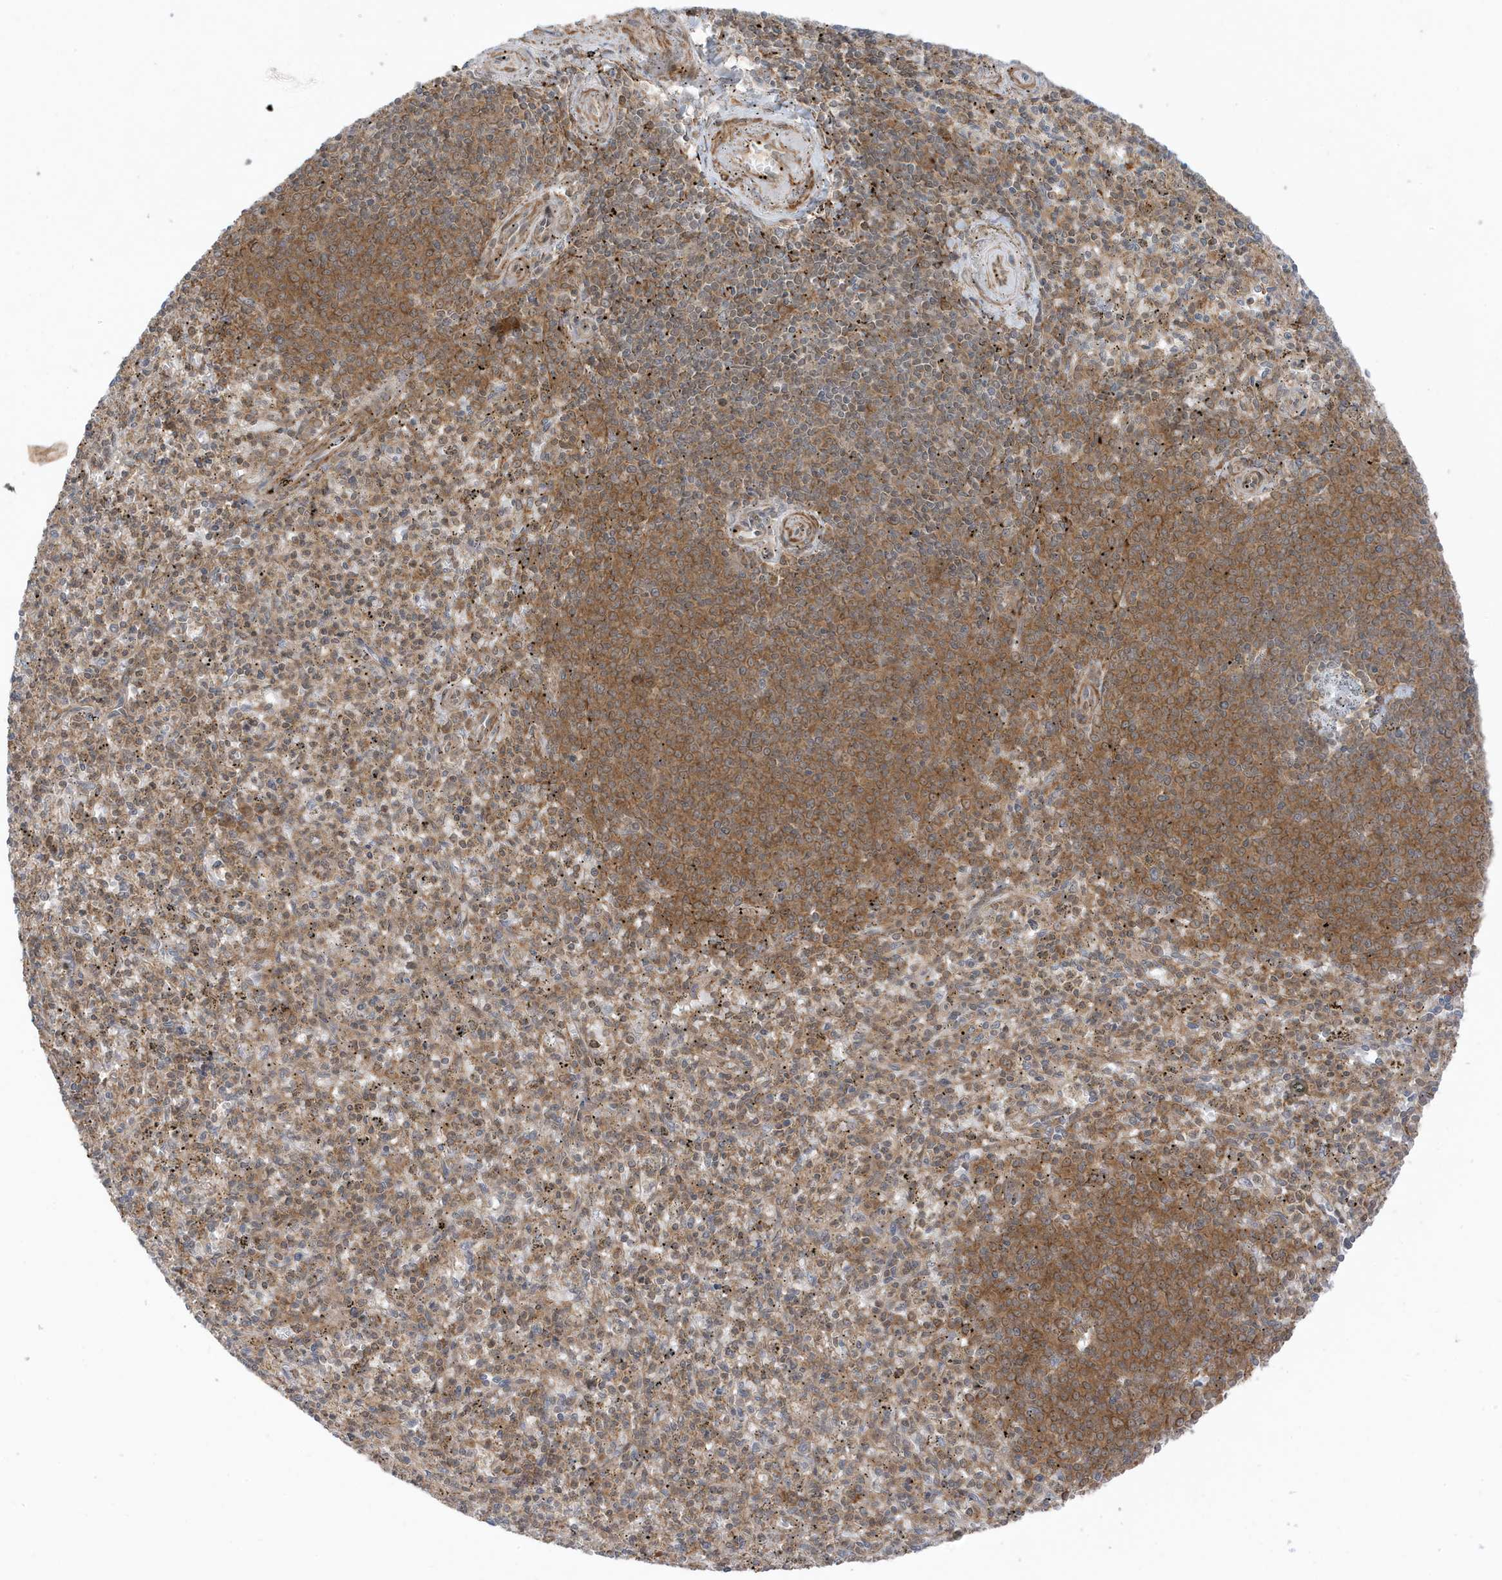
{"staining": {"intensity": "moderate", "quantity": "25%-75%", "location": "cytoplasmic/membranous"}, "tissue": "spleen", "cell_type": "Cells in red pulp", "image_type": "normal", "snomed": [{"axis": "morphology", "description": "Normal tissue, NOS"}, {"axis": "topography", "description": "Spleen"}], "caption": "DAB (3,3'-diaminobenzidine) immunohistochemical staining of normal human spleen exhibits moderate cytoplasmic/membranous protein positivity in approximately 25%-75% of cells in red pulp. The staining was performed using DAB (3,3'-diaminobenzidine), with brown indicating positive protein expression. Nuclei are stained blue with hematoxylin.", "gene": "DHX36", "patient": {"sex": "male", "age": 72}}